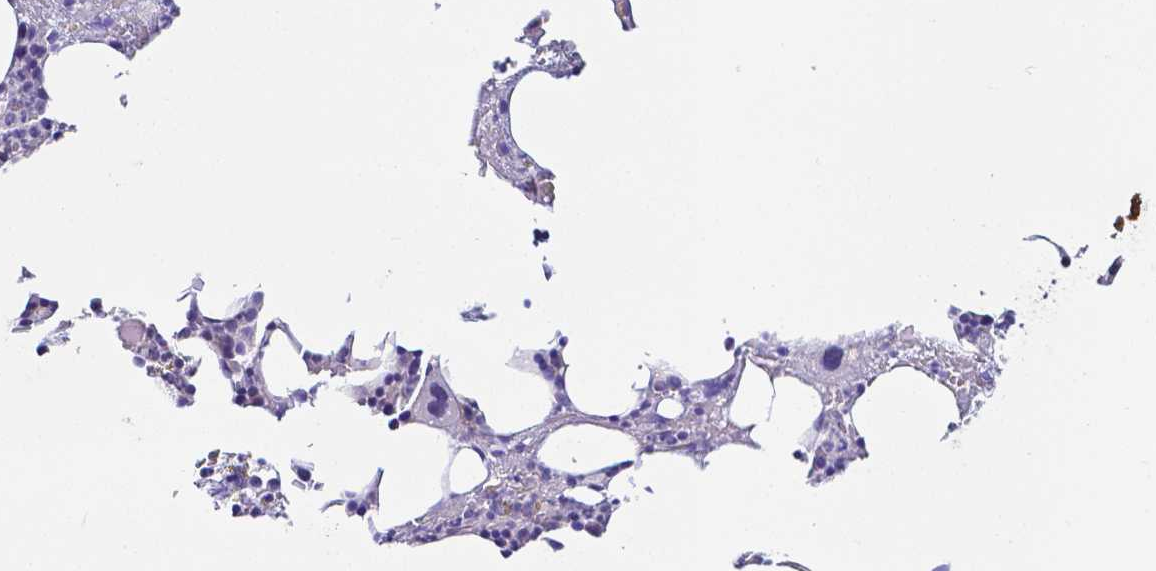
{"staining": {"intensity": "negative", "quantity": "none", "location": "none"}, "tissue": "bone marrow", "cell_type": "Hematopoietic cells", "image_type": "normal", "snomed": [{"axis": "morphology", "description": "Normal tissue, NOS"}, {"axis": "topography", "description": "Bone marrow"}], "caption": "IHC of unremarkable human bone marrow reveals no staining in hematopoietic cells. (DAB IHC, high magnification).", "gene": "PKP3", "patient": {"sex": "female", "age": 72}}